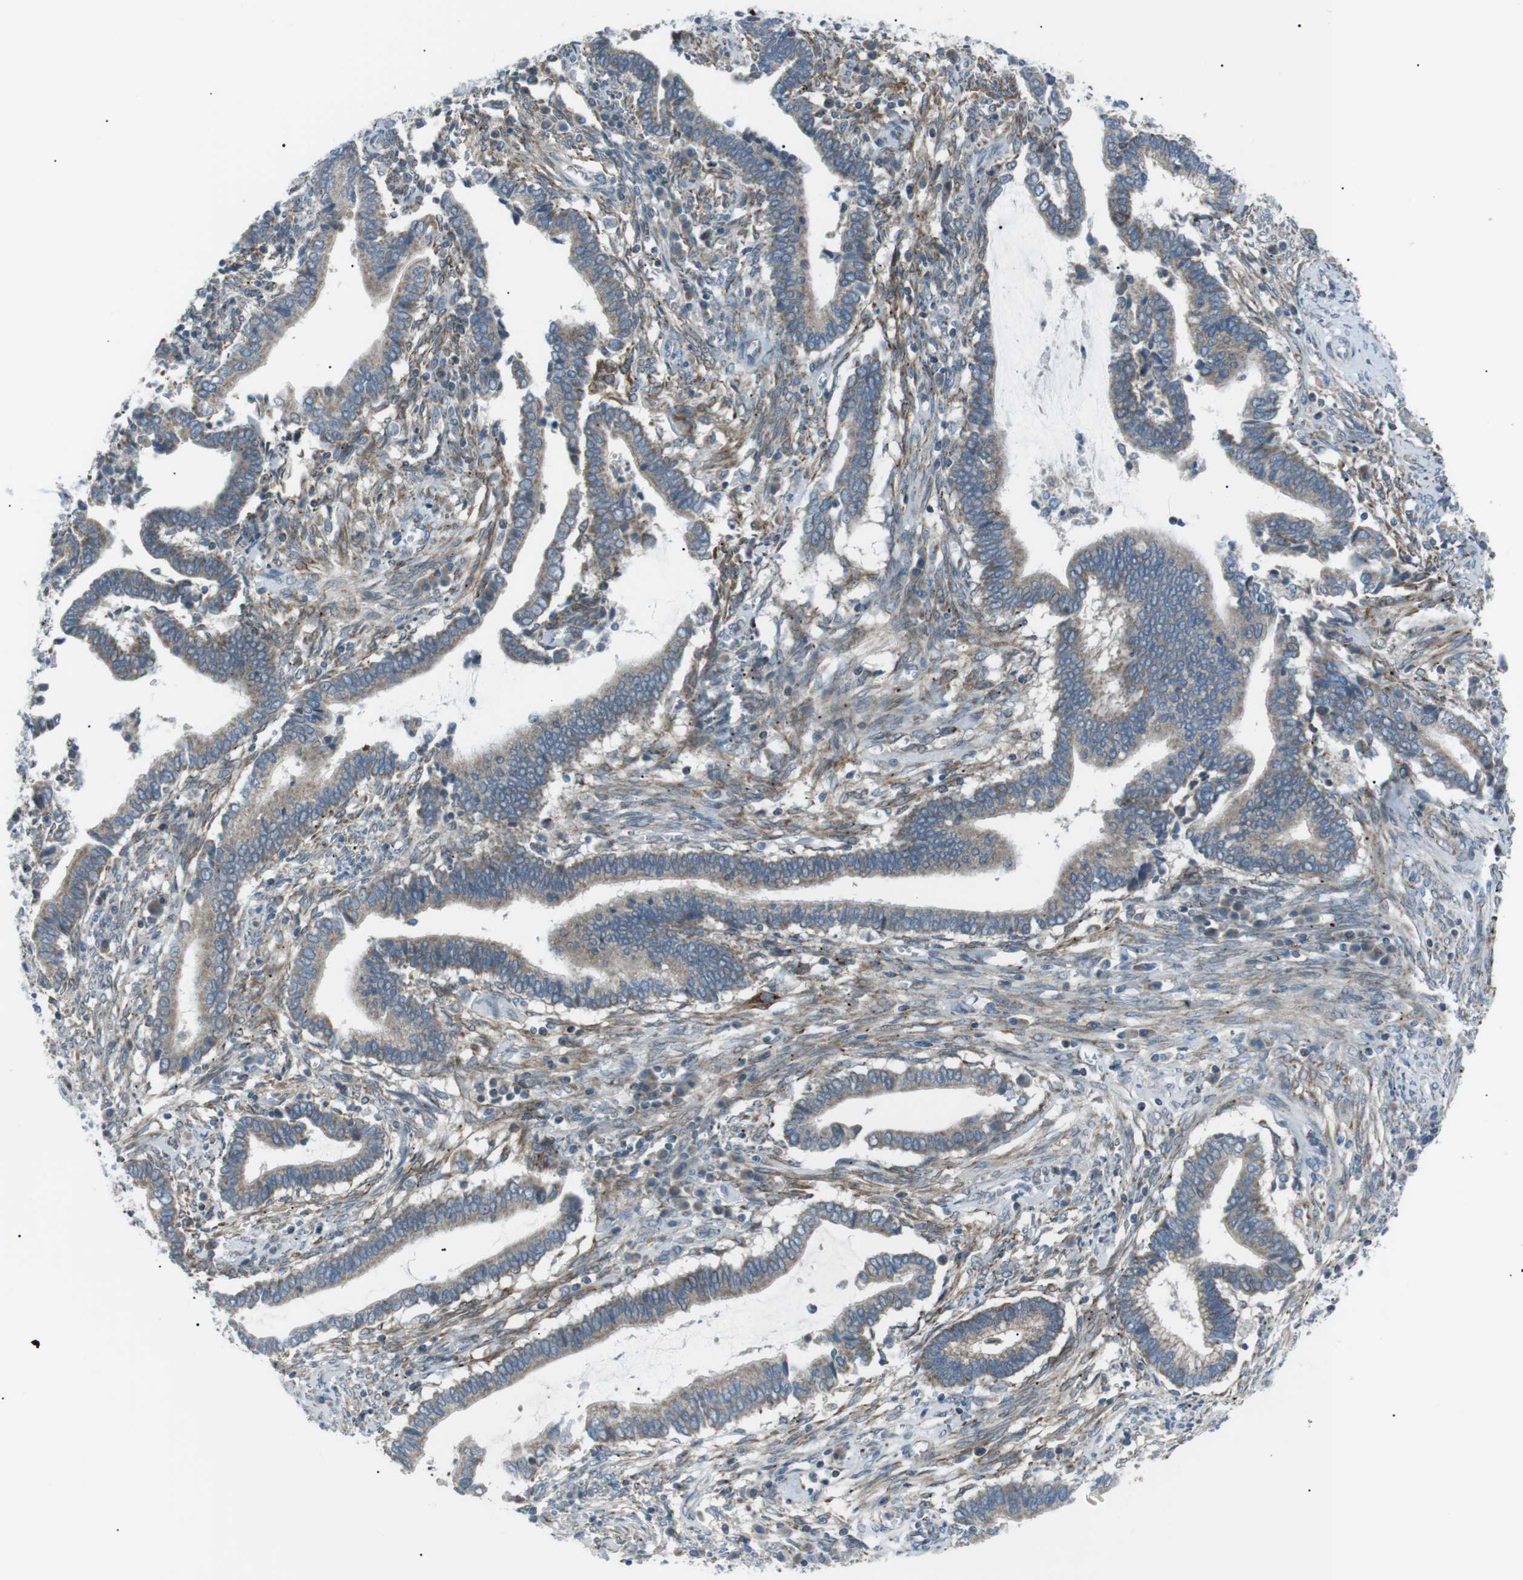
{"staining": {"intensity": "weak", "quantity": ">75%", "location": "cytoplasmic/membranous"}, "tissue": "cervical cancer", "cell_type": "Tumor cells", "image_type": "cancer", "snomed": [{"axis": "morphology", "description": "Adenocarcinoma, NOS"}, {"axis": "topography", "description": "Cervix"}], "caption": "Tumor cells reveal low levels of weak cytoplasmic/membranous expression in approximately >75% of cells in cervical cancer (adenocarcinoma).", "gene": "ARID5B", "patient": {"sex": "female", "age": 44}}